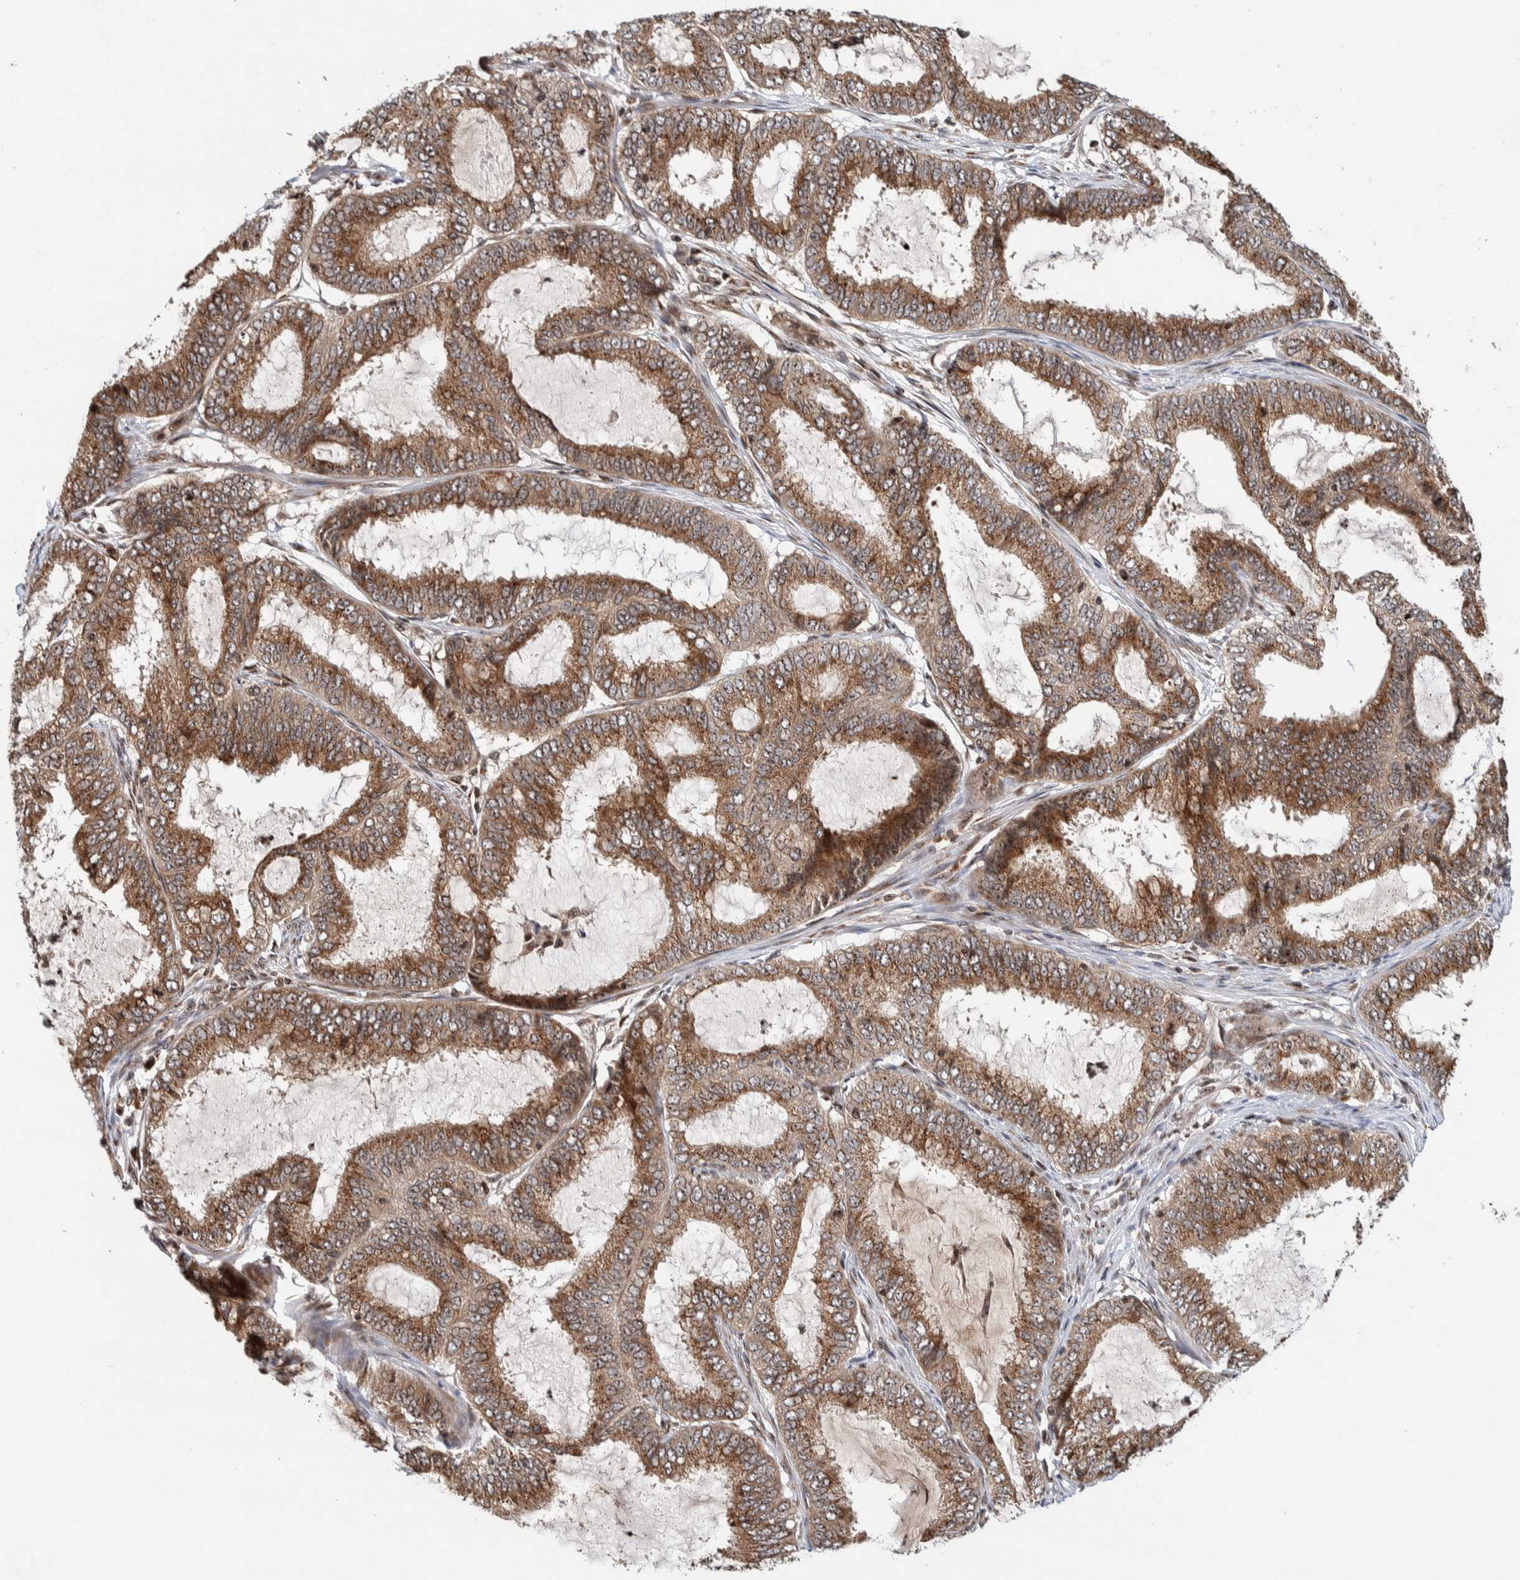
{"staining": {"intensity": "moderate", "quantity": ">75%", "location": "cytoplasmic/membranous"}, "tissue": "endometrial cancer", "cell_type": "Tumor cells", "image_type": "cancer", "snomed": [{"axis": "morphology", "description": "Adenocarcinoma, NOS"}, {"axis": "topography", "description": "Endometrium"}], "caption": "An immunohistochemistry (IHC) image of tumor tissue is shown. Protein staining in brown labels moderate cytoplasmic/membranous positivity in endometrial cancer within tumor cells. (Brightfield microscopy of DAB IHC at high magnification).", "gene": "CCDC182", "patient": {"sex": "female", "age": 51}}